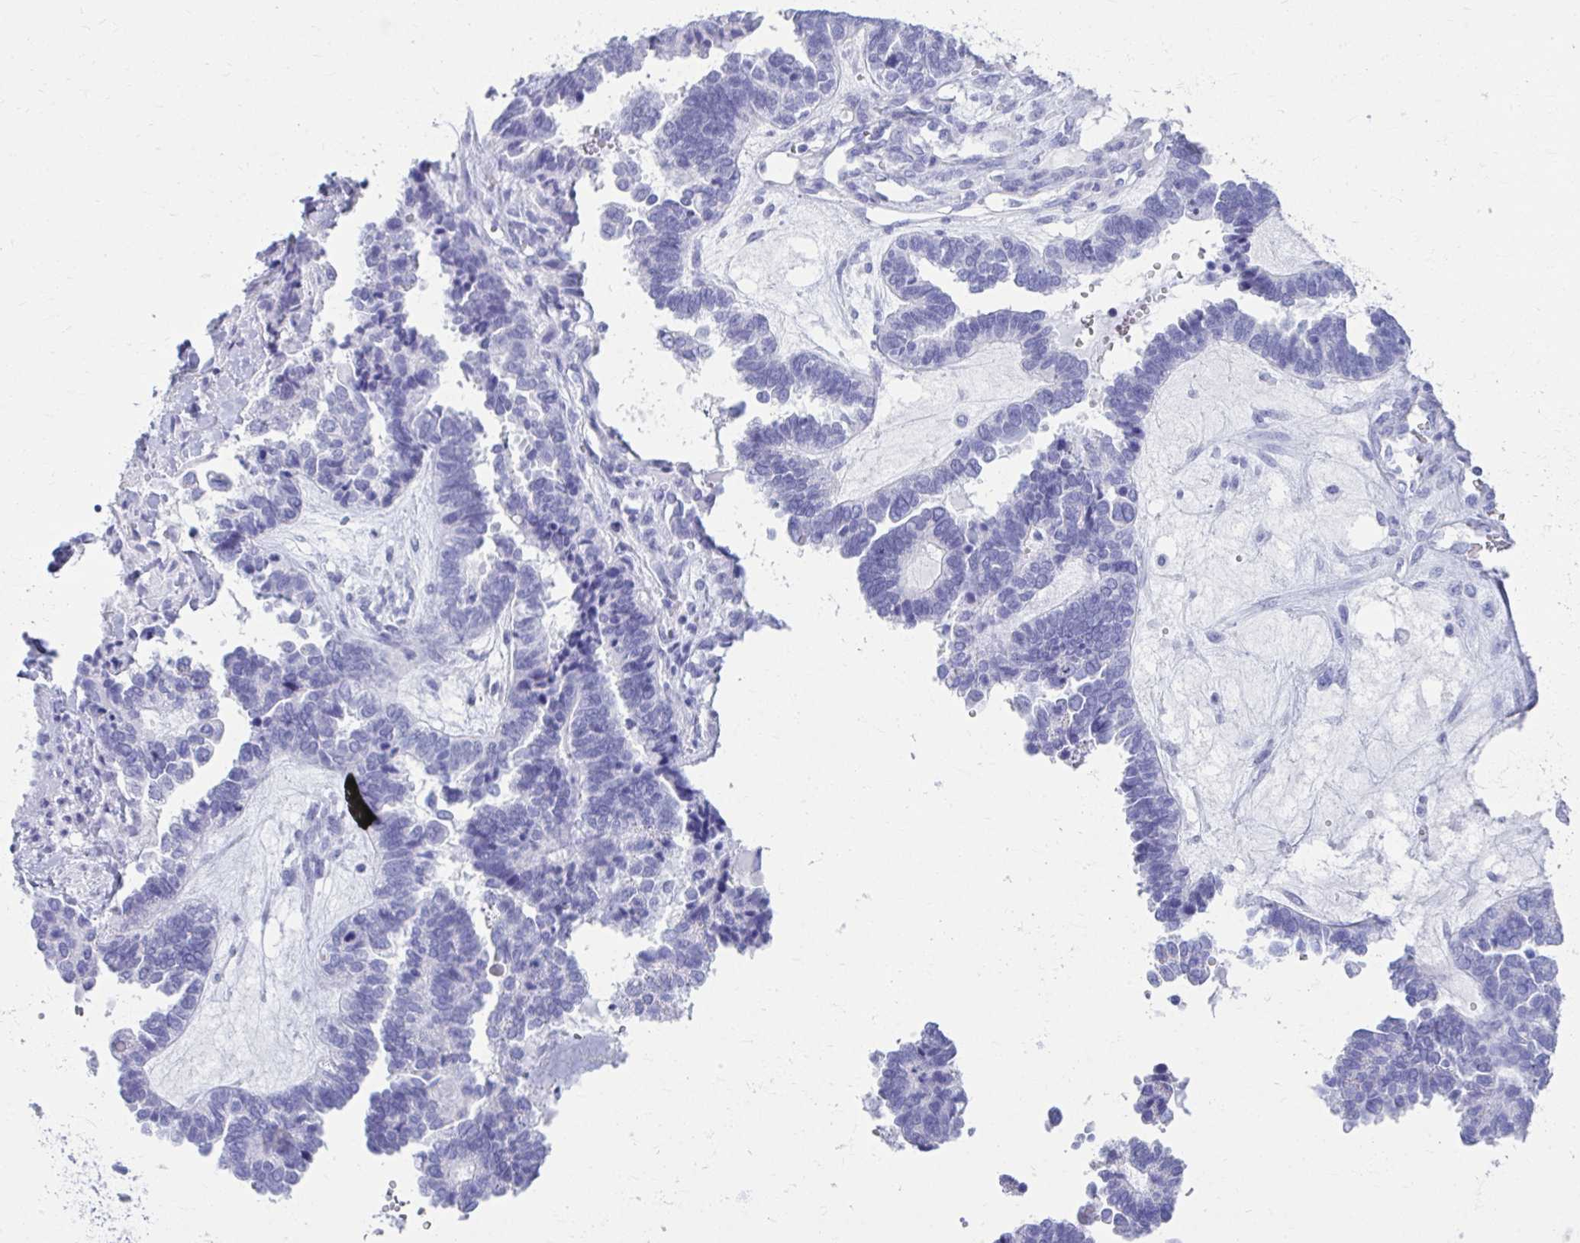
{"staining": {"intensity": "negative", "quantity": "none", "location": "none"}, "tissue": "ovarian cancer", "cell_type": "Tumor cells", "image_type": "cancer", "snomed": [{"axis": "morphology", "description": "Cystadenocarcinoma, serous, NOS"}, {"axis": "topography", "description": "Ovary"}], "caption": "The histopathology image reveals no staining of tumor cells in ovarian cancer (serous cystadenocarcinoma). The staining is performed using DAB brown chromogen with nuclei counter-stained in using hematoxylin.", "gene": "ATP4B", "patient": {"sex": "female", "age": 51}}